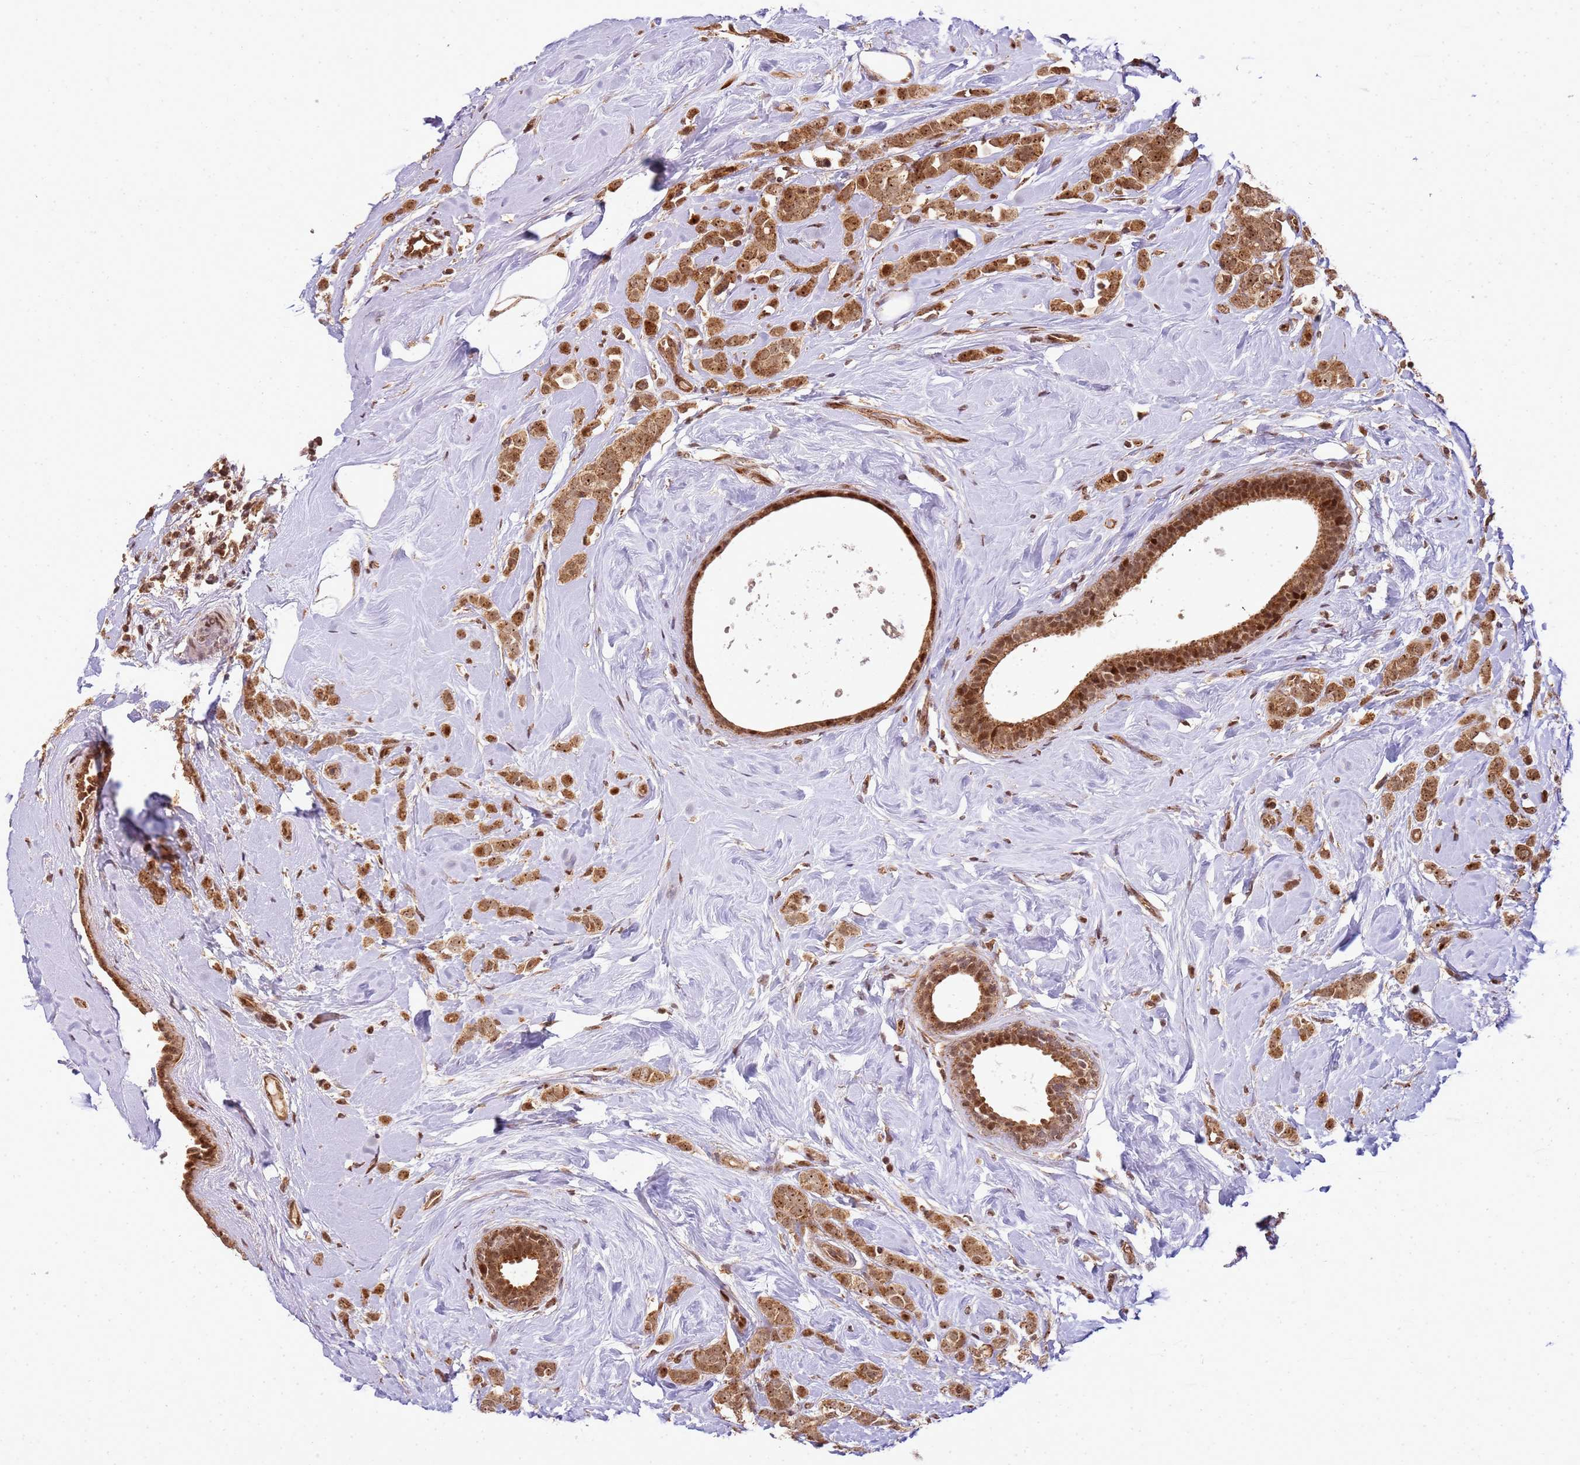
{"staining": {"intensity": "moderate", "quantity": ">75%", "location": "cytoplasmic/membranous,nuclear"}, "tissue": "breast cancer", "cell_type": "Tumor cells", "image_type": "cancer", "snomed": [{"axis": "morphology", "description": "Lobular carcinoma"}, {"axis": "topography", "description": "Breast"}], "caption": "About >75% of tumor cells in human breast cancer show moderate cytoplasmic/membranous and nuclear protein expression as visualized by brown immunohistochemical staining.", "gene": "PEX14", "patient": {"sex": "female", "age": 47}}